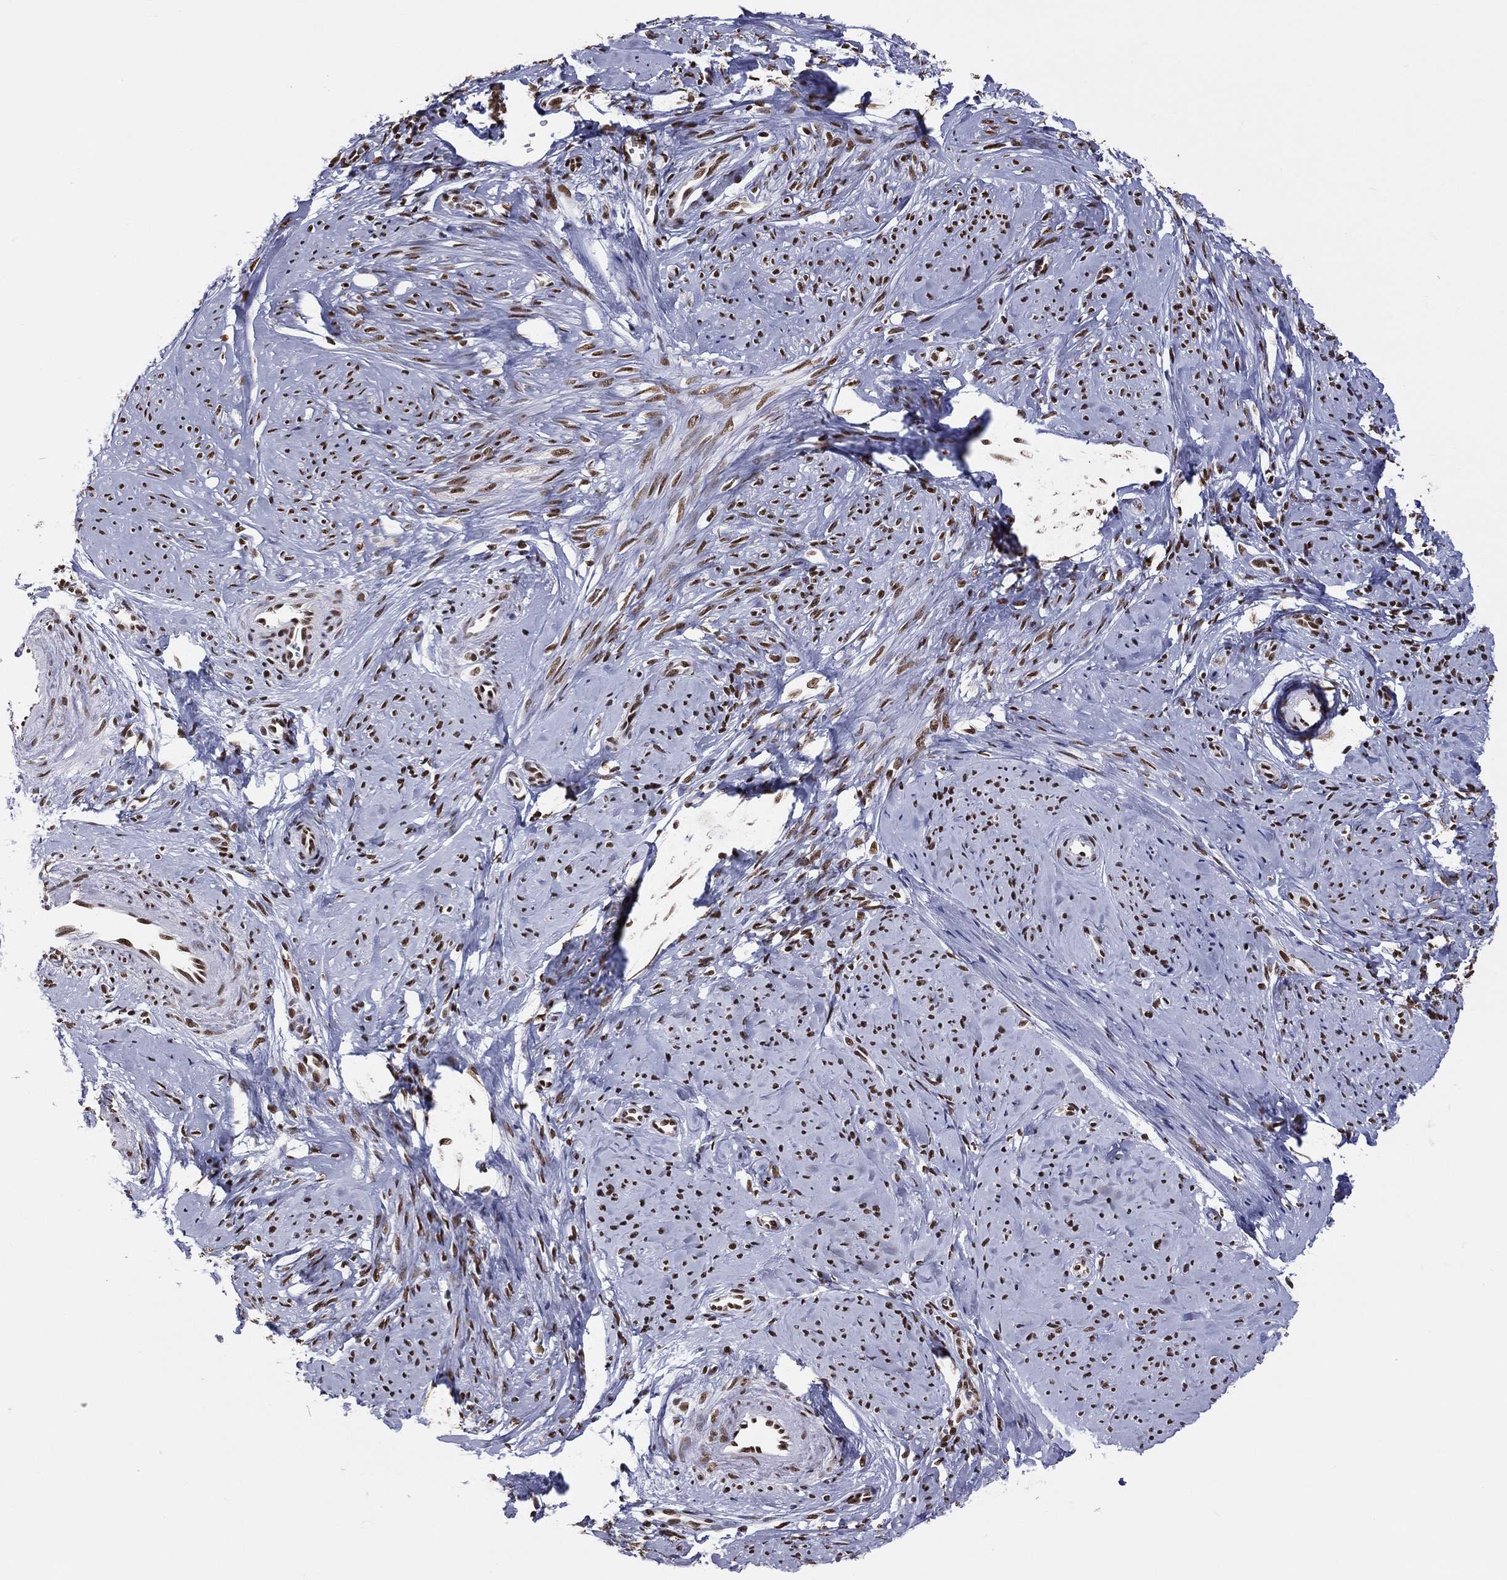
{"staining": {"intensity": "strong", "quantity": ">75%", "location": "nuclear"}, "tissue": "smooth muscle", "cell_type": "Smooth muscle cells", "image_type": "normal", "snomed": [{"axis": "morphology", "description": "Normal tissue, NOS"}, {"axis": "topography", "description": "Smooth muscle"}], "caption": "High-power microscopy captured an immunohistochemistry (IHC) micrograph of normal smooth muscle, revealing strong nuclear positivity in approximately >75% of smooth muscle cells. (brown staining indicates protein expression, while blue staining denotes nuclei).", "gene": "ZNF7", "patient": {"sex": "female", "age": 48}}